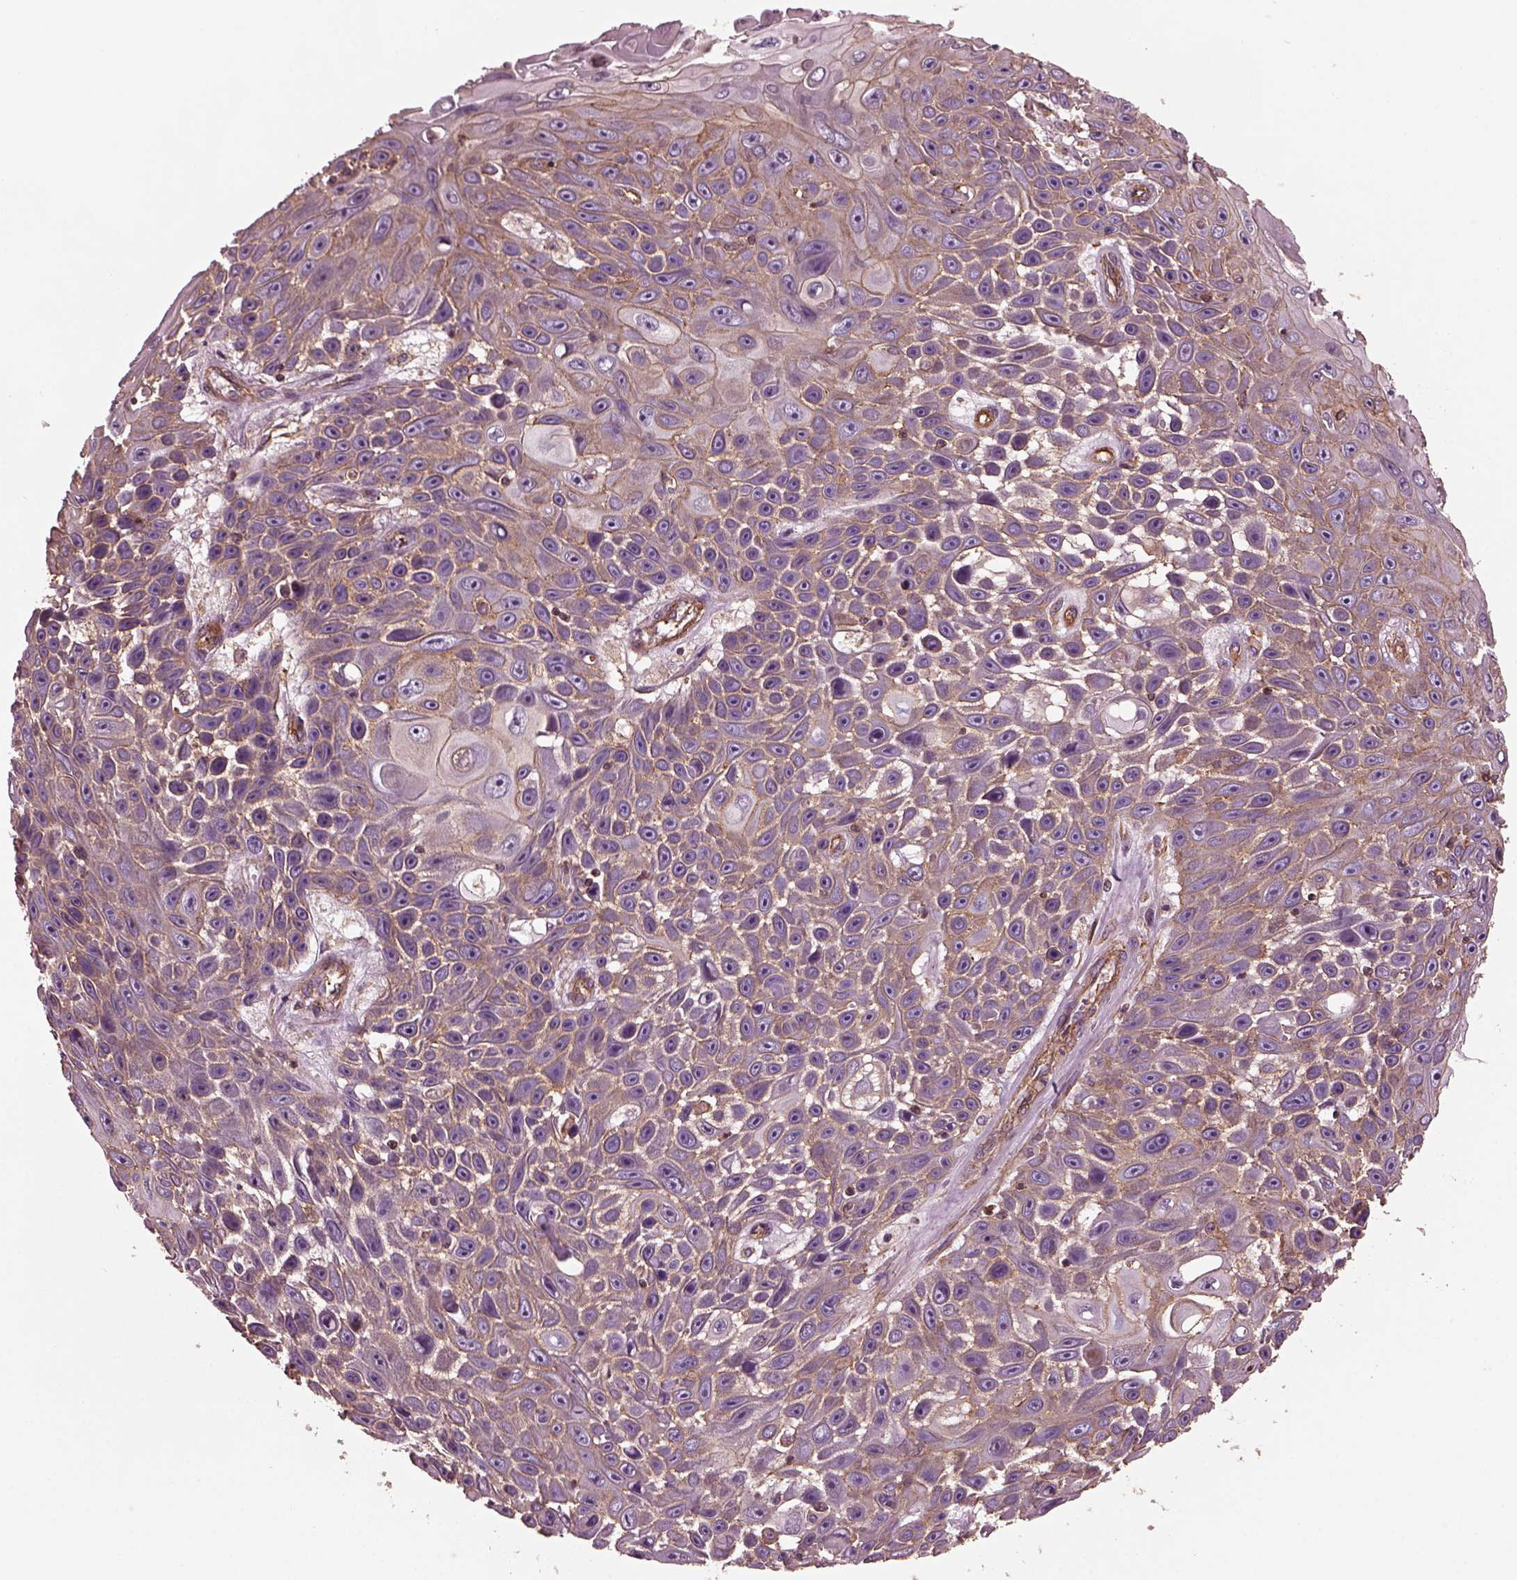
{"staining": {"intensity": "weak", "quantity": ">75%", "location": "cytoplasmic/membranous"}, "tissue": "skin cancer", "cell_type": "Tumor cells", "image_type": "cancer", "snomed": [{"axis": "morphology", "description": "Squamous cell carcinoma, NOS"}, {"axis": "topography", "description": "Skin"}], "caption": "About >75% of tumor cells in human skin cancer demonstrate weak cytoplasmic/membranous protein staining as visualized by brown immunohistochemical staining.", "gene": "MYL6", "patient": {"sex": "male", "age": 82}}